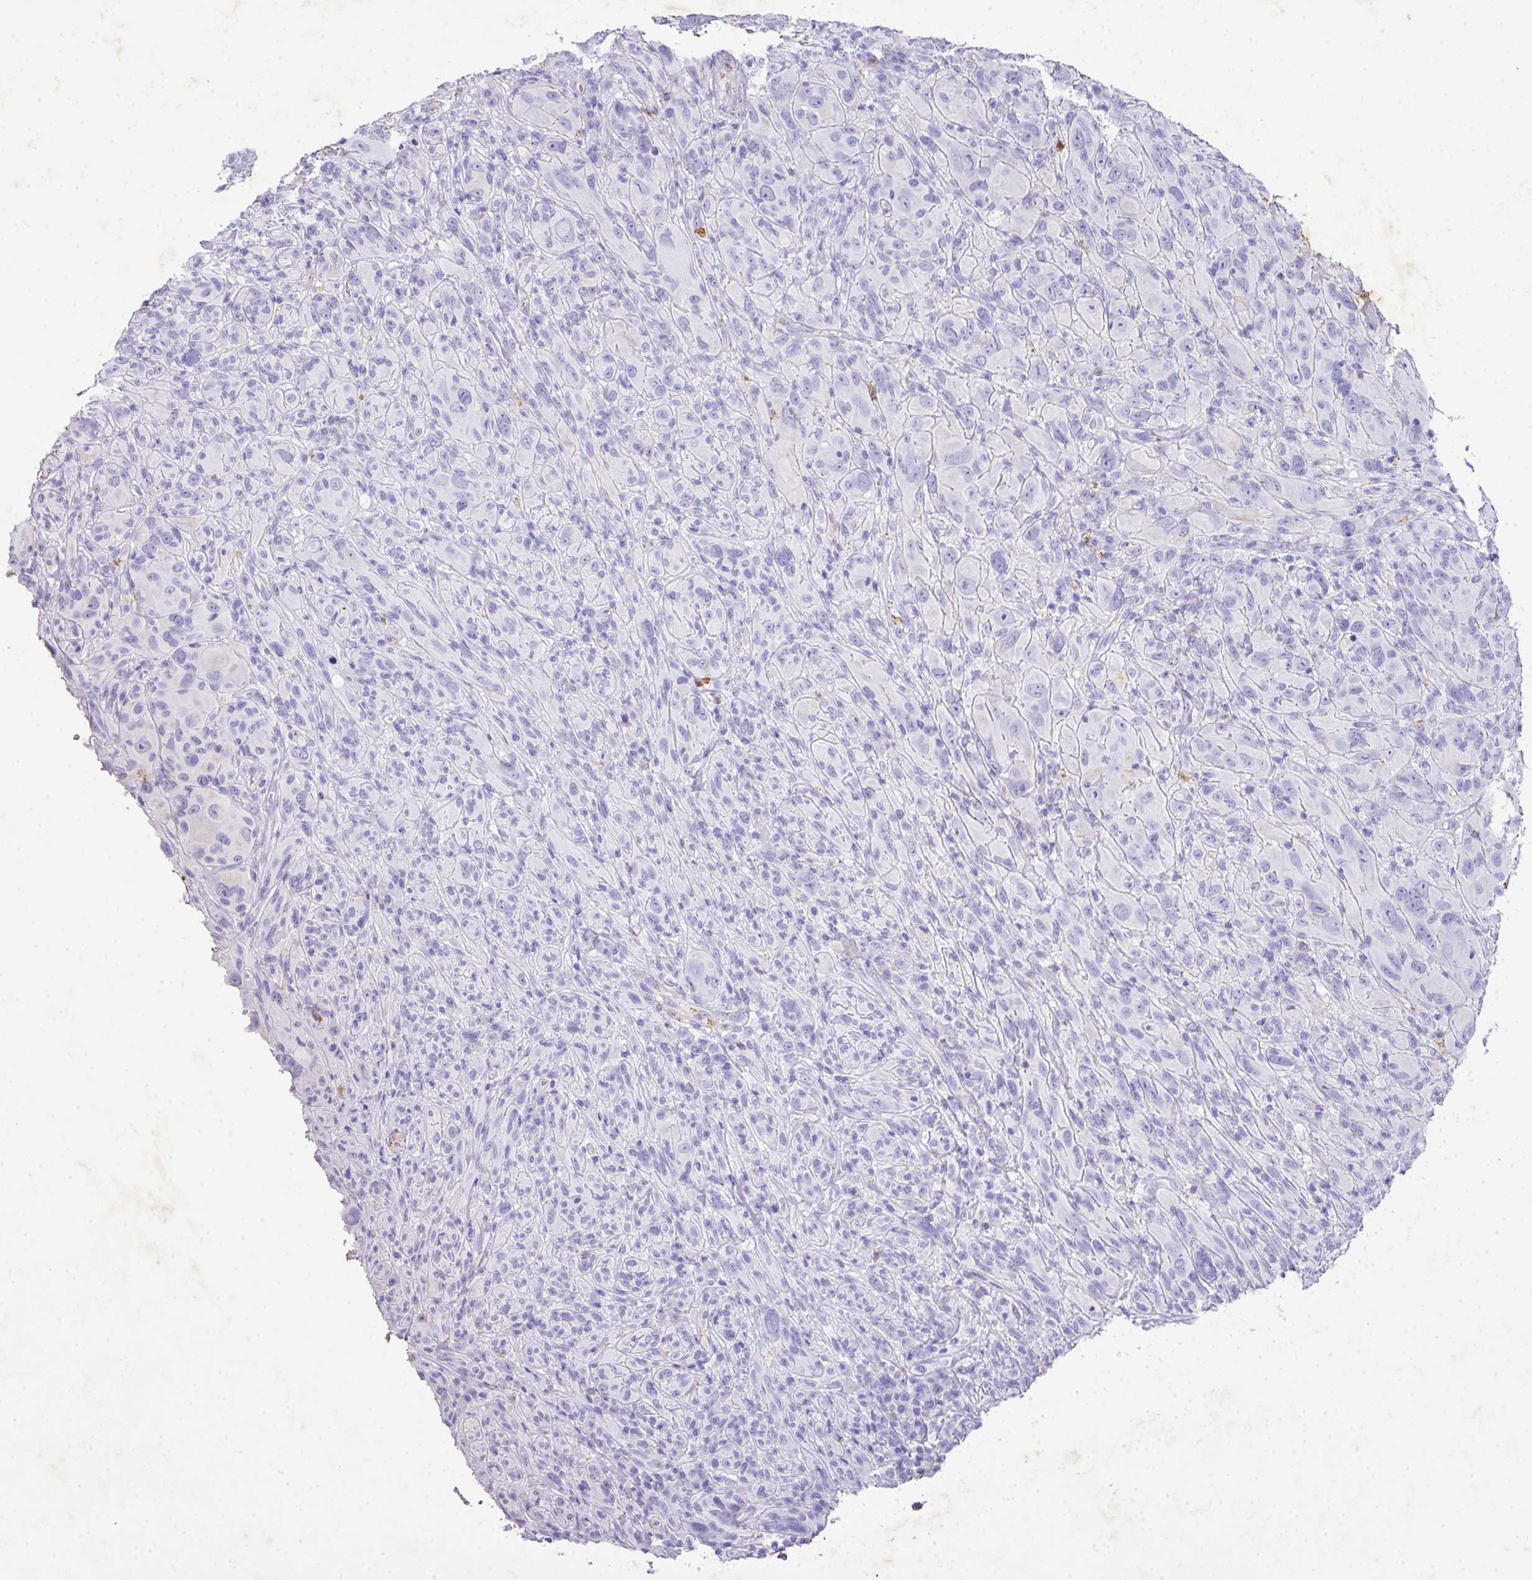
{"staining": {"intensity": "negative", "quantity": "none", "location": "none"}, "tissue": "melanoma", "cell_type": "Tumor cells", "image_type": "cancer", "snomed": [{"axis": "morphology", "description": "Malignant melanoma, NOS"}, {"axis": "topography", "description": "Skin of head"}], "caption": "Immunohistochemistry micrograph of human melanoma stained for a protein (brown), which demonstrates no staining in tumor cells.", "gene": "KCNJ11", "patient": {"sex": "male", "age": 96}}